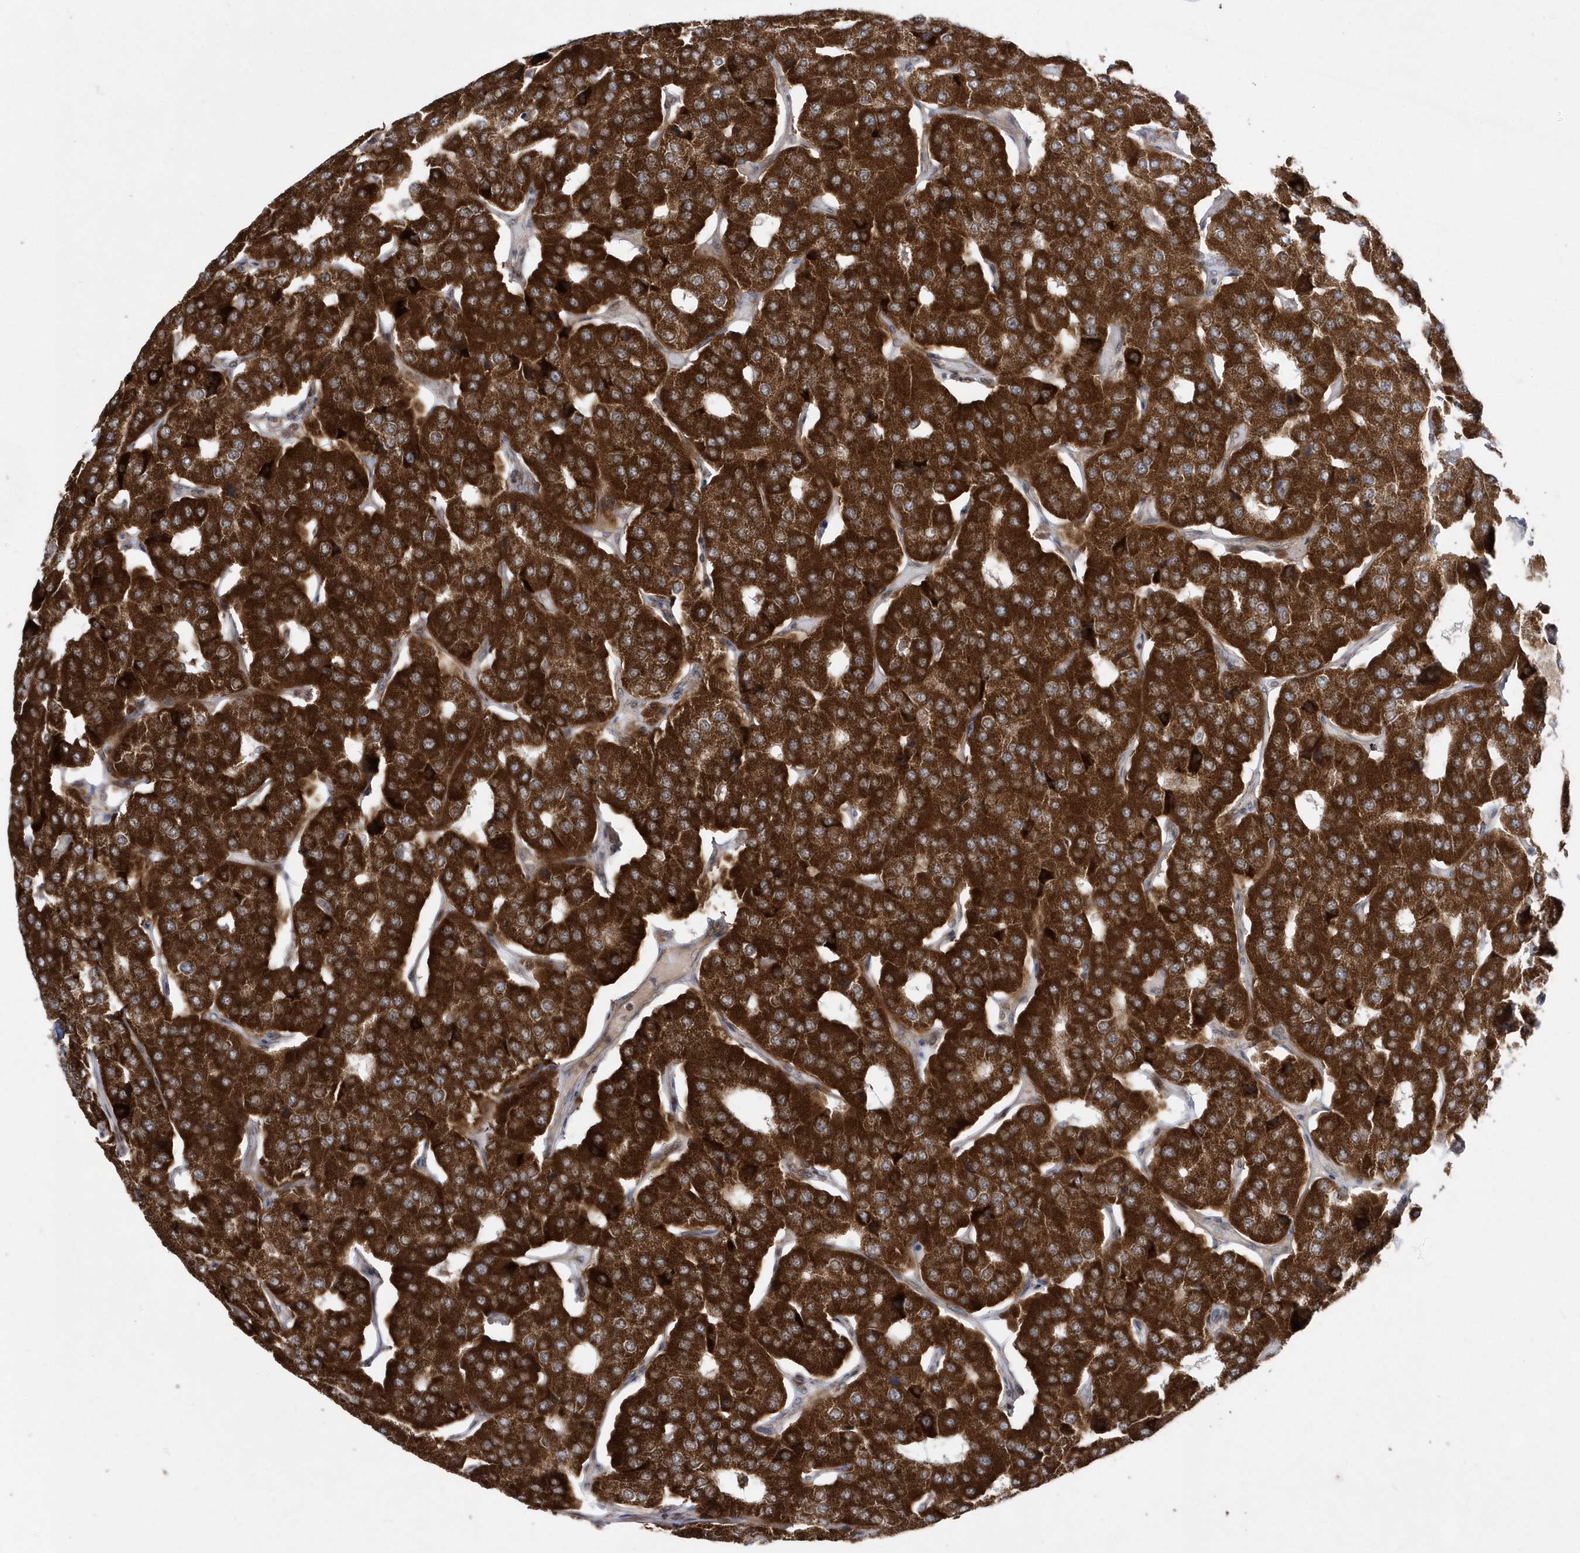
{"staining": {"intensity": "strong", "quantity": ">75%", "location": "cytoplasmic/membranous"}, "tissue": "parathyroid gland", "cell_type": "Glandular cells", "image_type": "normal", "snomed": [{"axis": "morphology", "description": "Normal tissue, NOS"}, {"axis": "morphology", "description": "Adenoma, NOS"}, {"axis": "topography", "description": "Parathyroid gland"}], "caption": "High-power microscopy captured an immunohistochemistry (IHC) micrograph of normal parathyroid gland, revealing strong cytoplasmic/membranous positivity in about >75% of glandular cells.", "gene": "DALRD3", "patient": {"sex": "female", "age": 86}}